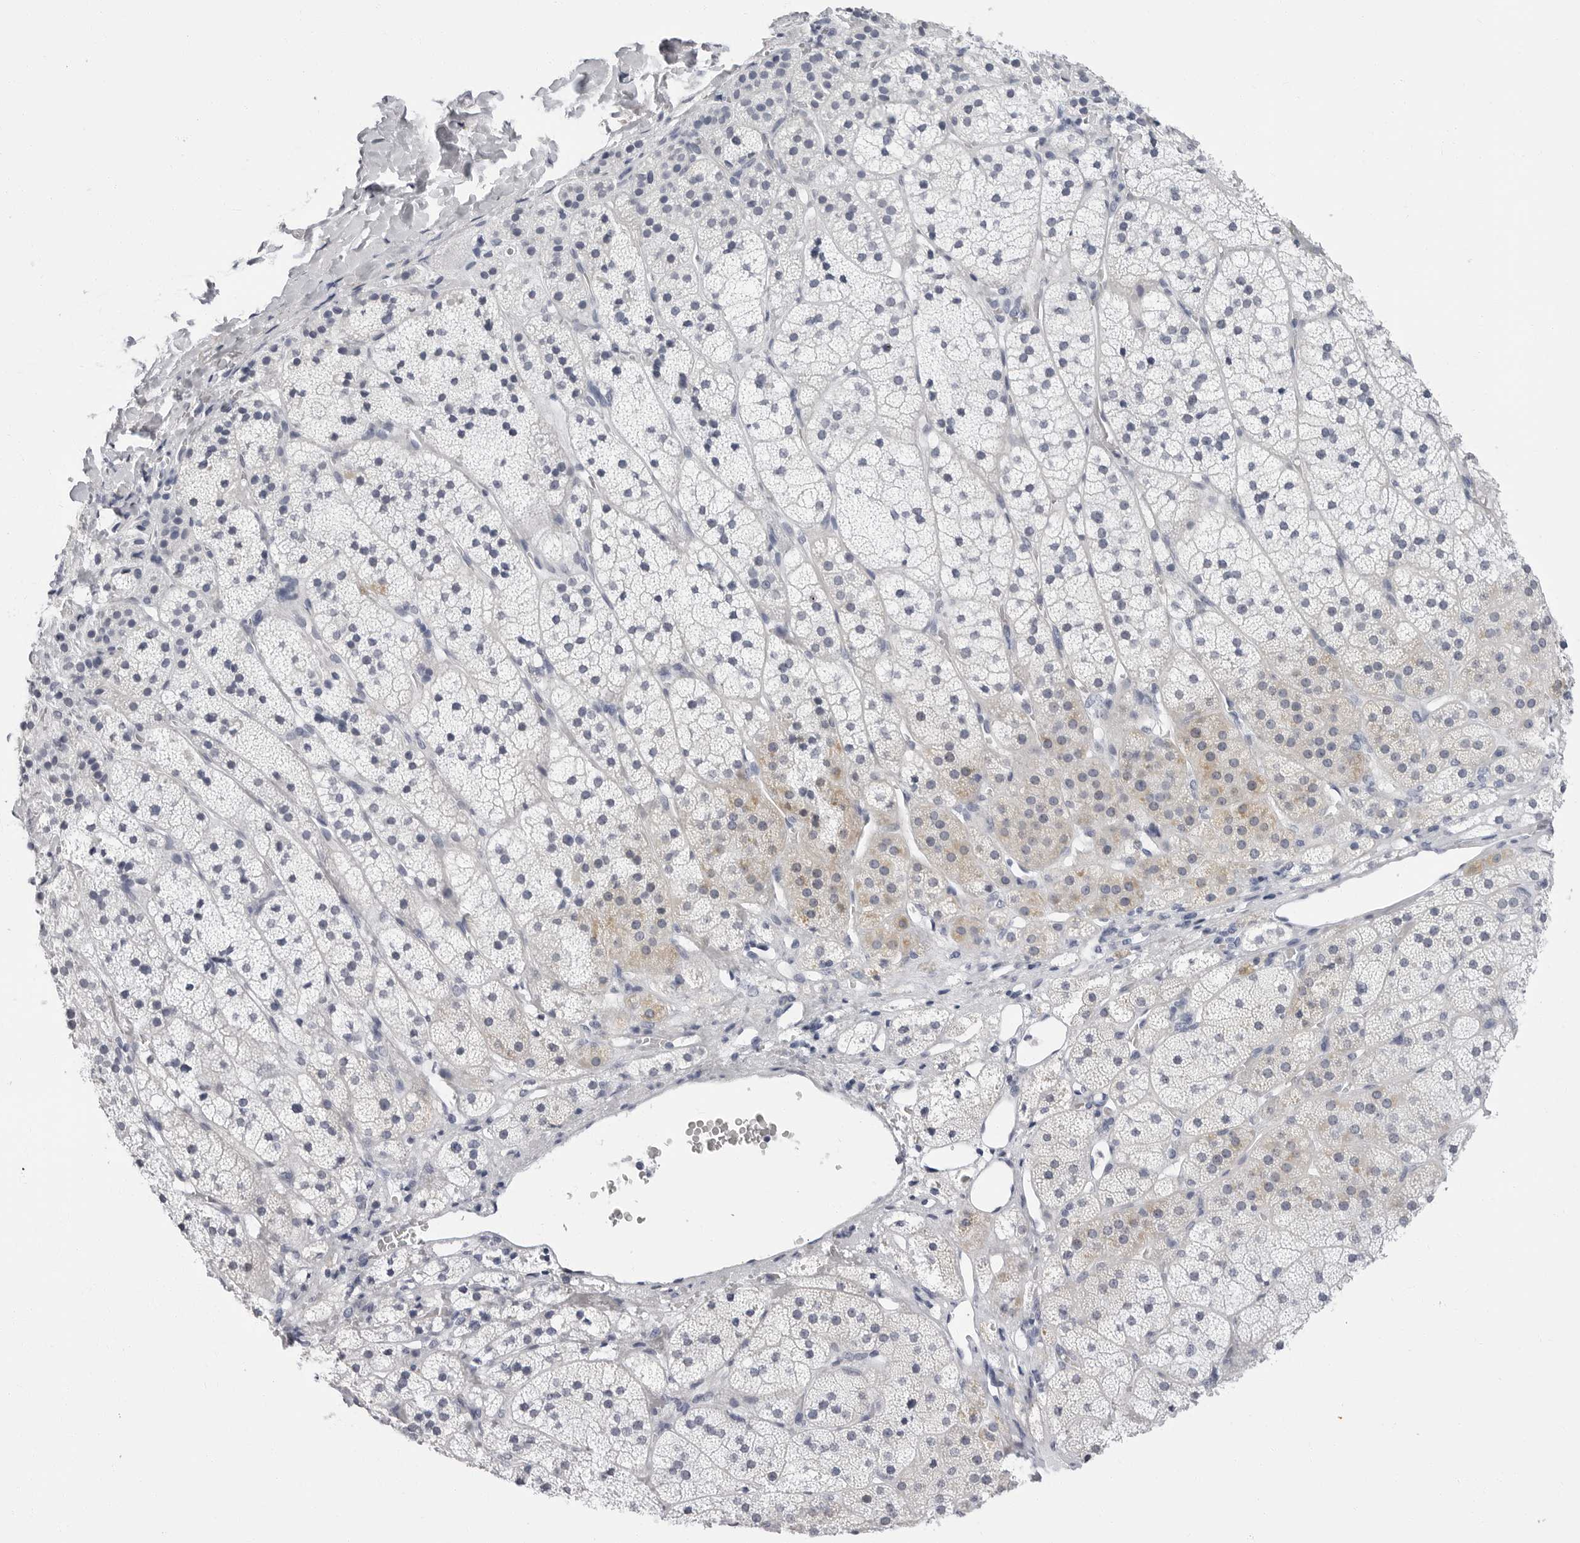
{"staining": {"intensity": "weak", "quantity": "<25%", "location": "cytoplasmic/membranous"}, "tissue": "adrenal gland", "cell_type": "Glandular cells", "image_type": "normal", "snomed": [{"axis": "morphology", "description": "Normal tissue, NOS"}, {"axis": "topography", "description": "Adrenal gland"}], "caption": "Immunohistochemistry (IHC) of normal human adrenal gland displays no expression in glandular cells.", "gene": "ERICH3", "patient": {"sex": "female", "age": 44}}